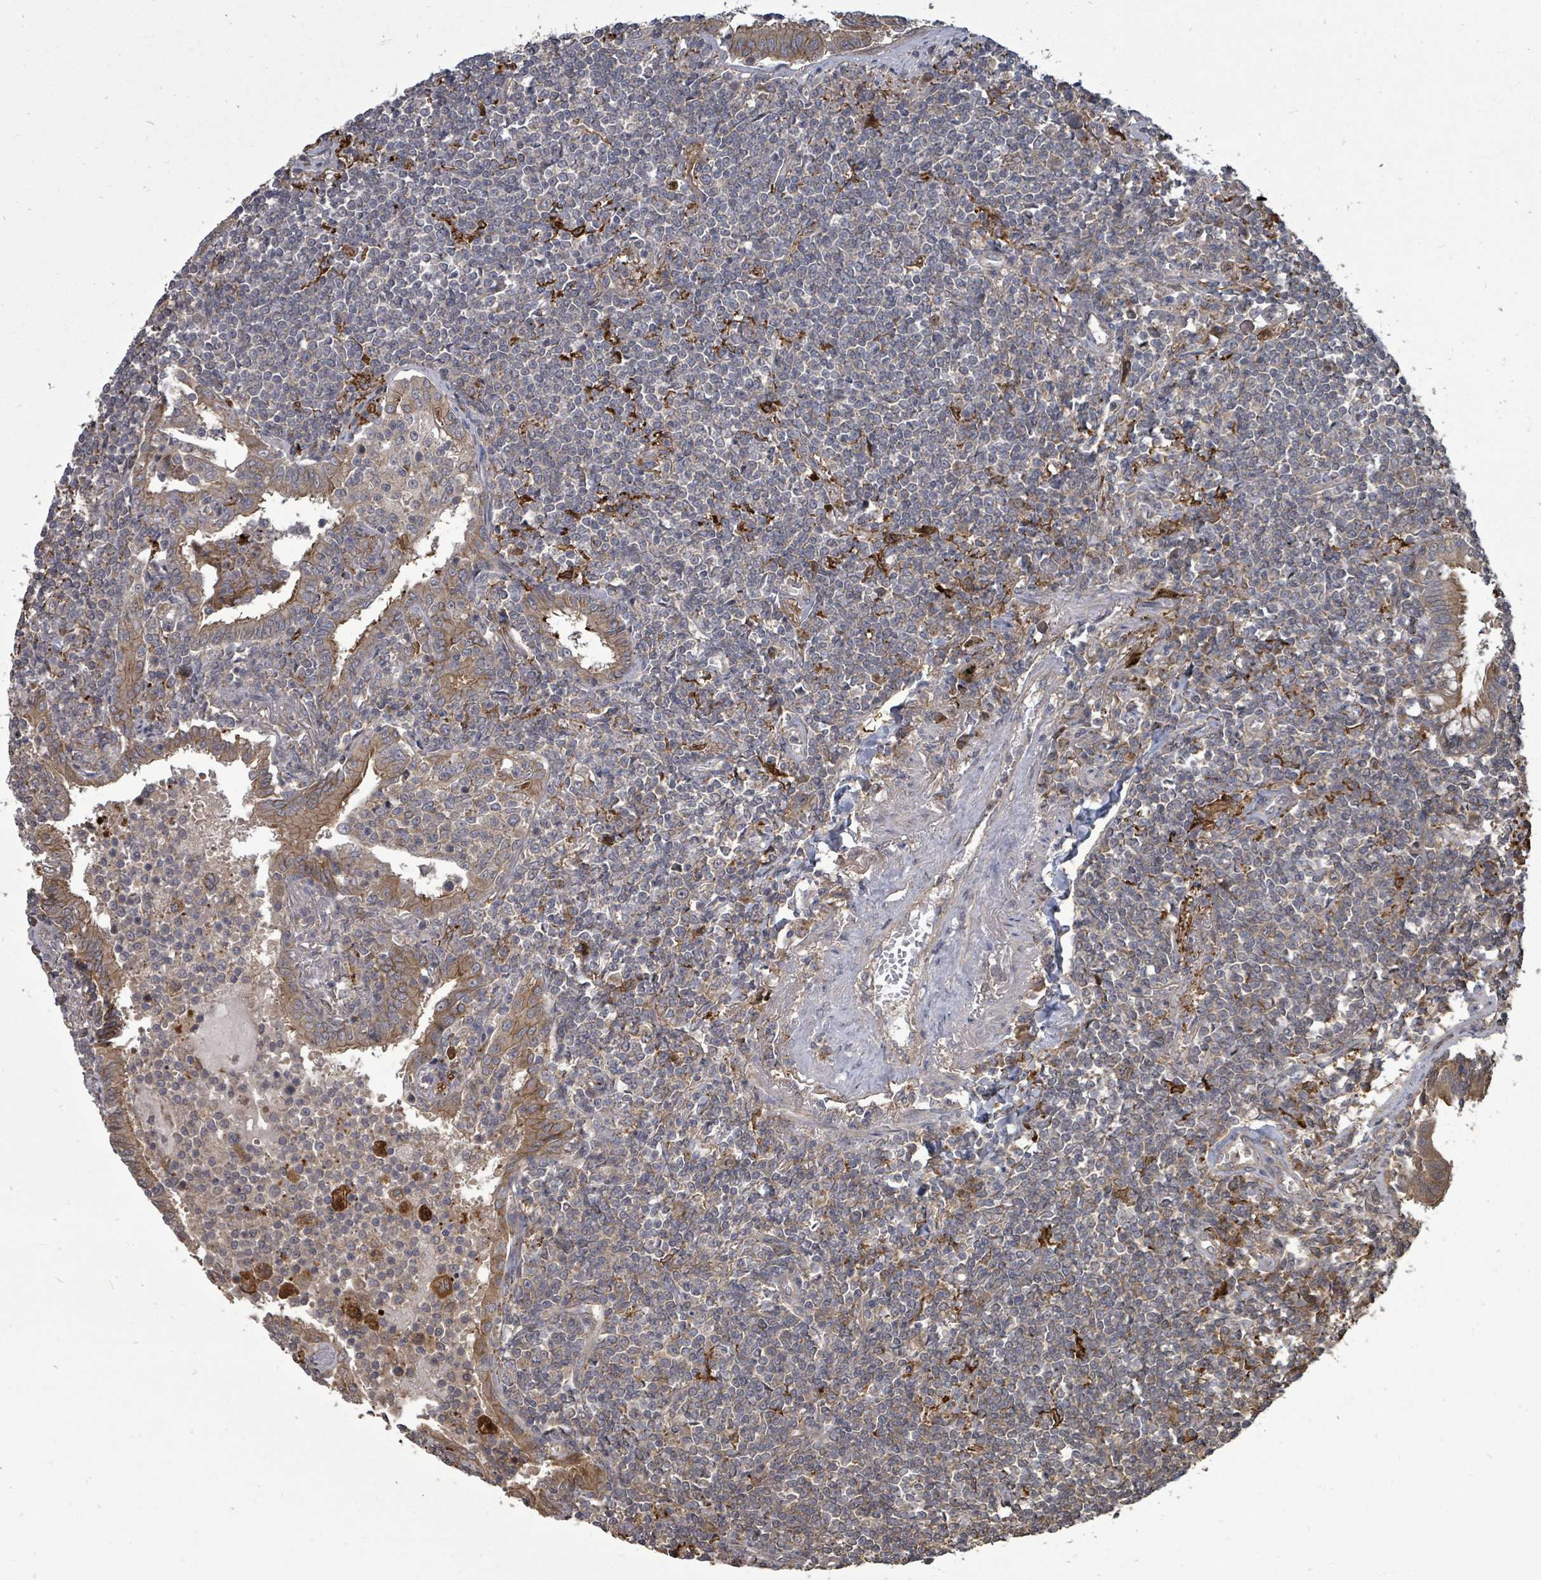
{"staining": {"intensity": "negative", "quantity": "none", "location": "none"}, "tissue": "lymphoma", "cell_type": "Tumor cells", "image_type": "cancer", "snomed": [{"axis": "morphology", "description": "Malignant lymphoma, non-Hodgkin's type, Low grade"}, {"axis": "topography", "description": "Lung"}], "caption": "Human lymphoma stained for a protein using immunohistochemistry exhibits no positivity in tumor cells.", "gene": "EIF3C", "patient": {"sex": "female", "age": 71}}